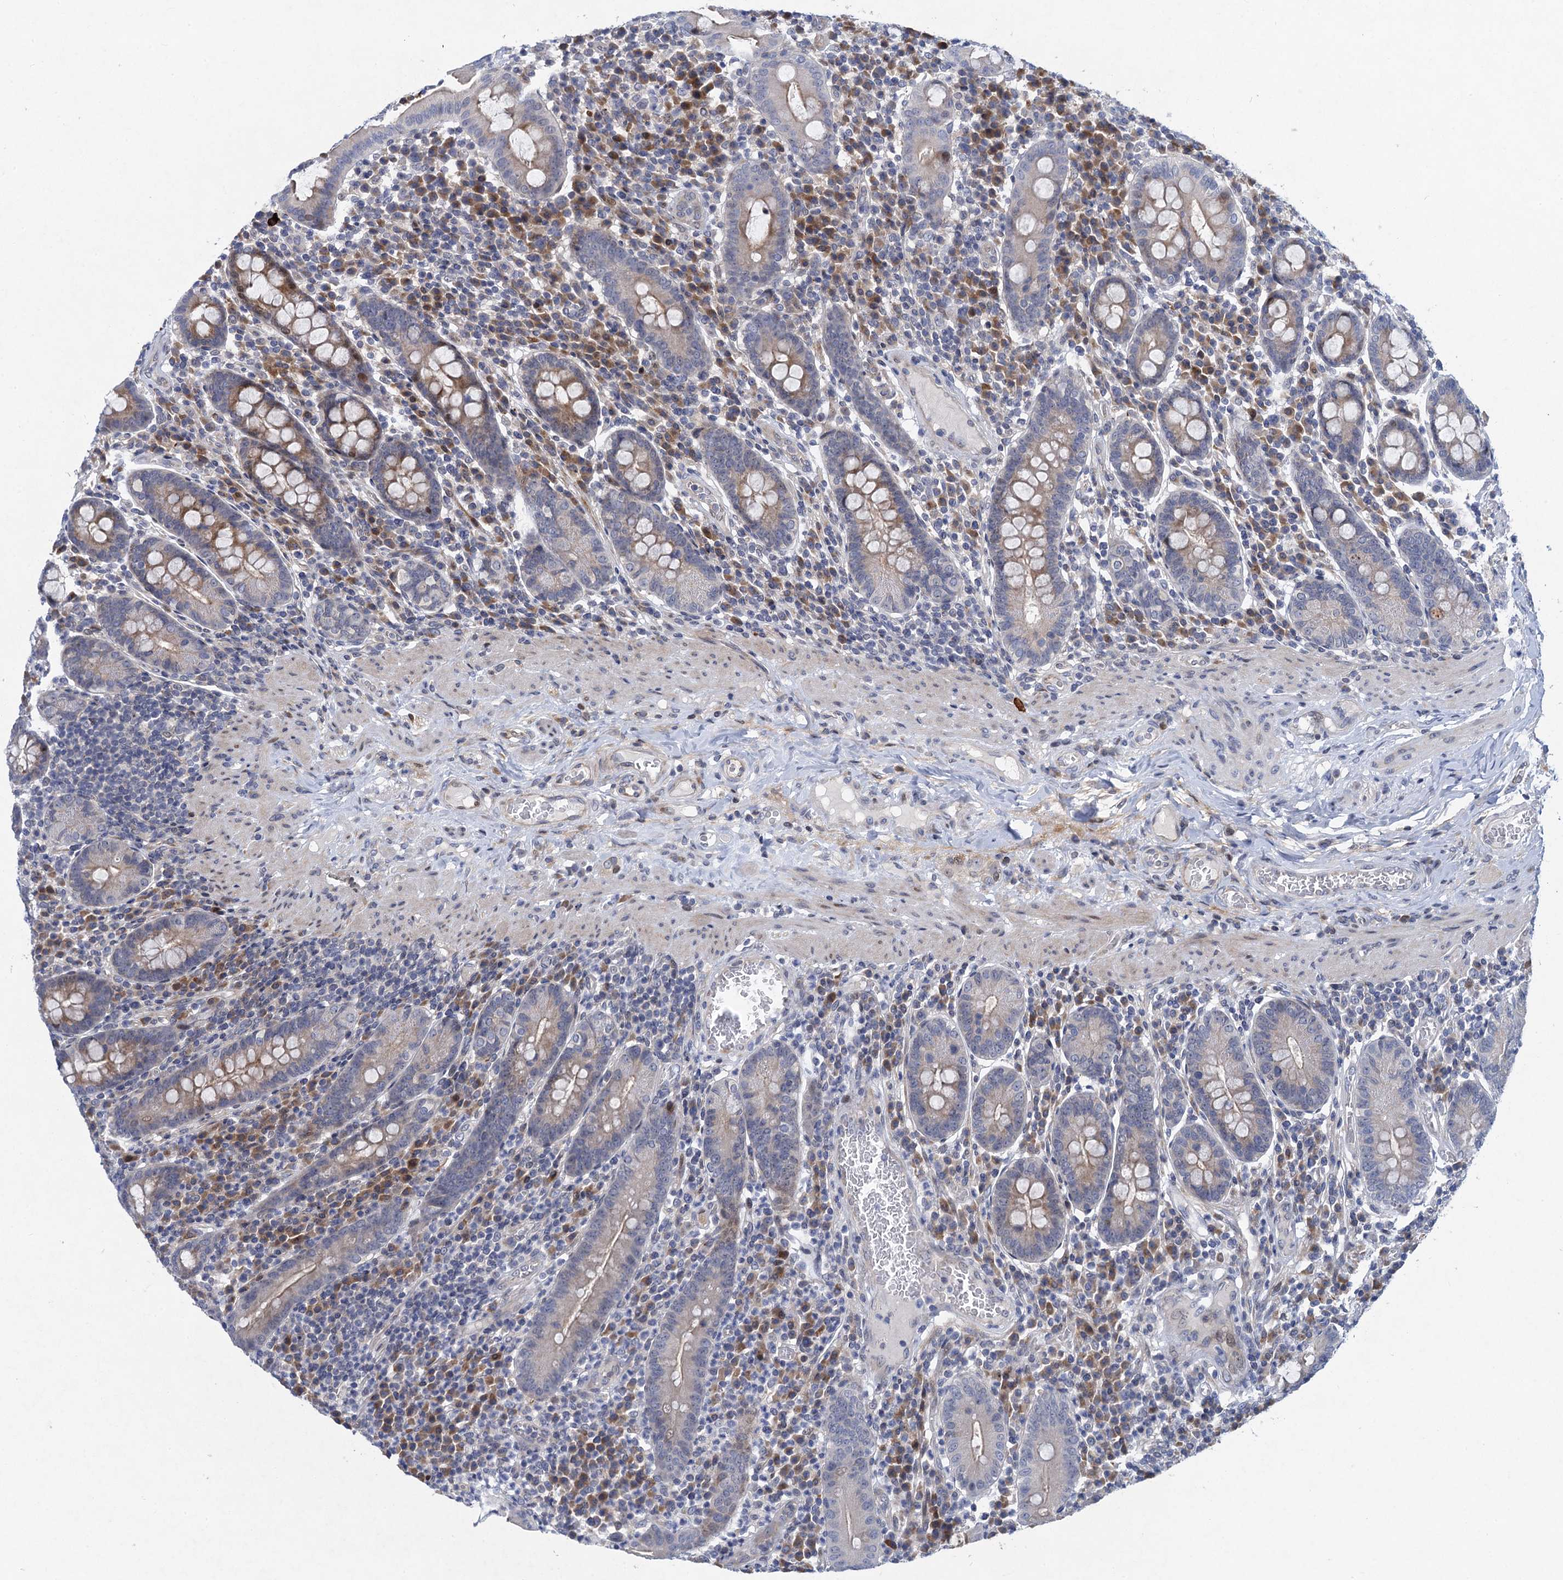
{"staining": {"intensity": "moderate", "quantity": "25%-75%", "location": "cytoplasmic/membranous"}, "tissue": "duodenum", "cell_type": "Glandular cells", "image_type": "normal", "snomed": [{"axis": "morphology", "description": "Normal tissue, NOS"}, {"axis": "morphology", "description": "Adenocarcinoma, NOS"}, {"axis": "topography", "description": "Pancreas"}, {"axis": "topography", "description": "Duodenum"}], "caption": "Protein expression by immunohistochemistry (IHC) shows moderate cytoplasmic/membranous staining in approximately 25%-75% of glandular cells in benign duodenum.", "gene": "QPCTL", "patient": {"sex": "male", "age": 50}}